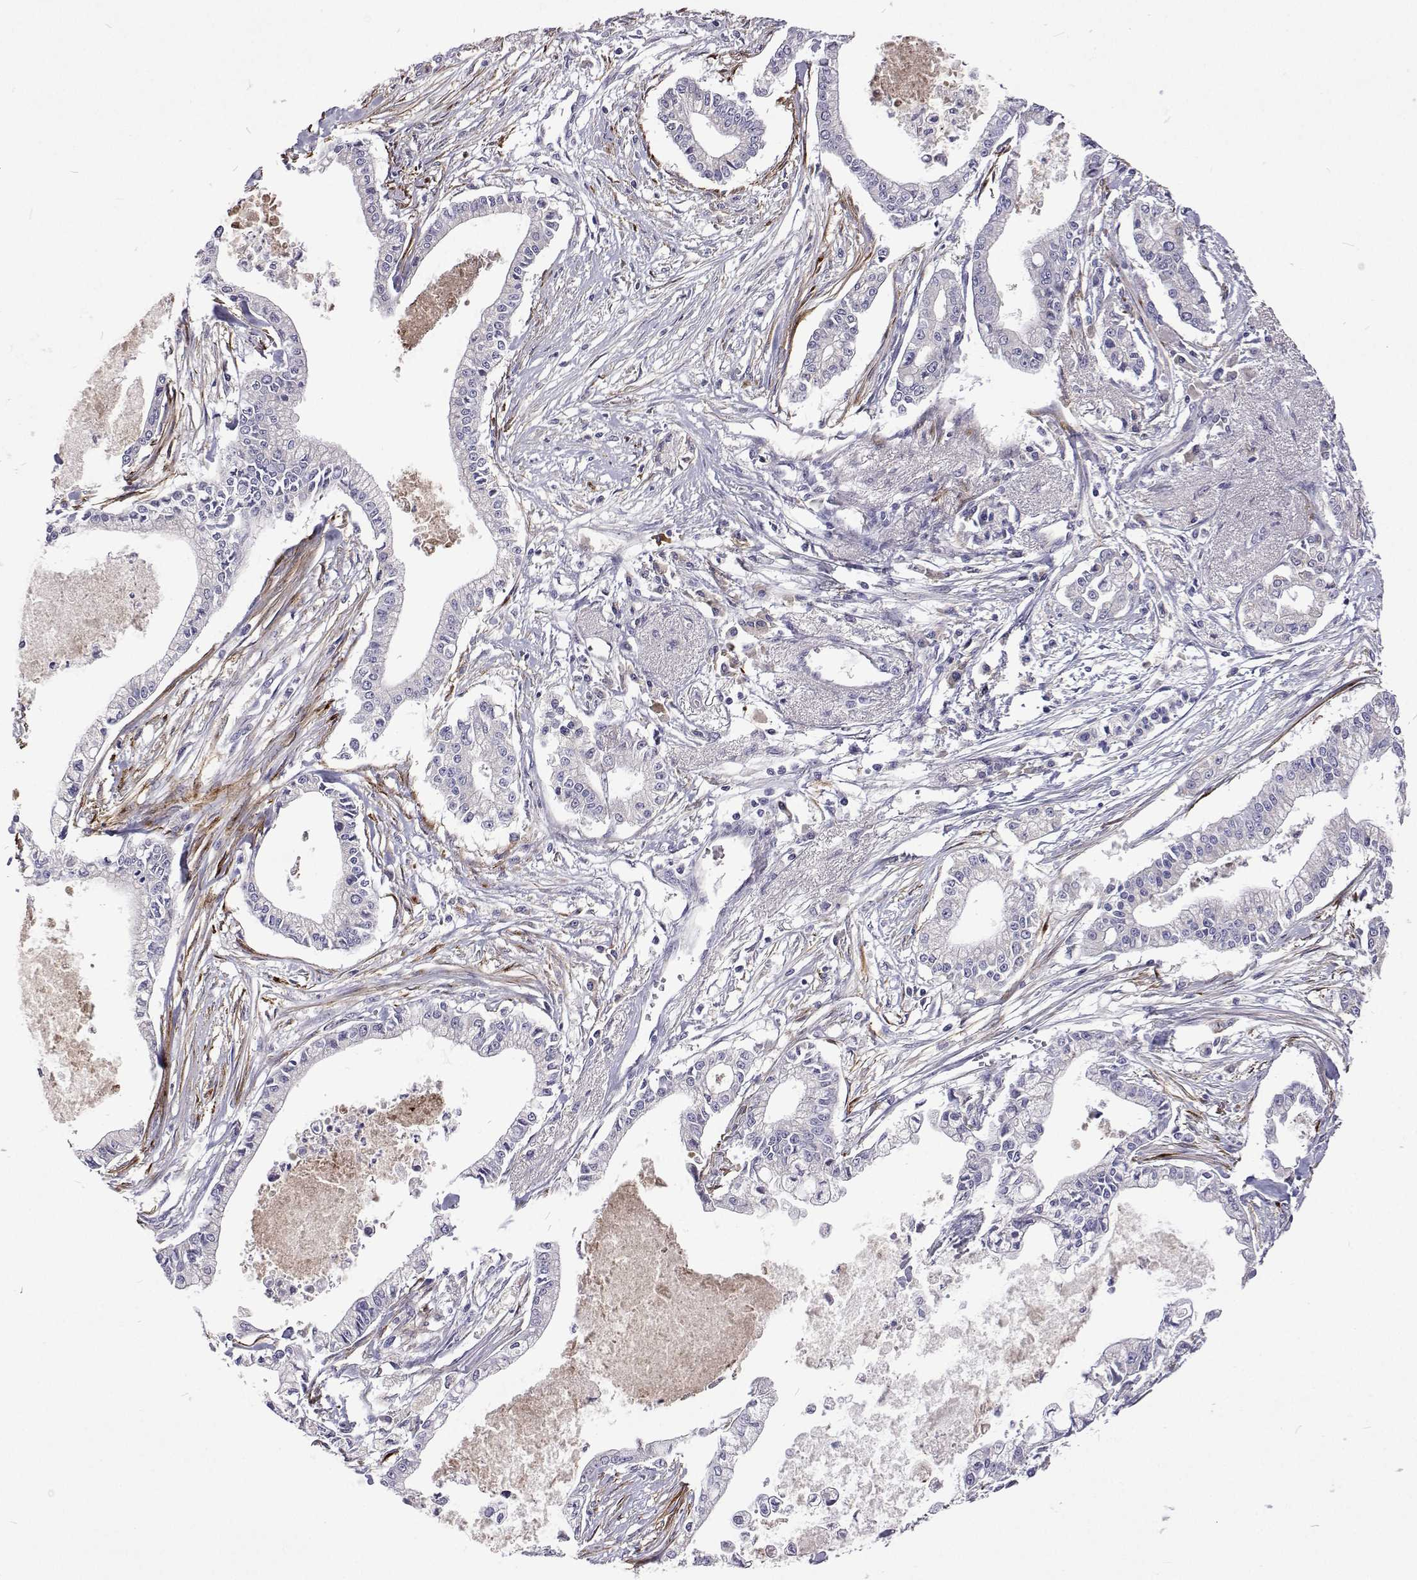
{"staining": {"intensity": "negative", "quantity": "none", "location": "none"}, "tissue": "pancreatic cancer", "cell_type": "Tumor cells", "image_type": "cancer", "snomed": [{"axis": "morphology", "description": "Adenocarcinoma, NOS"}, {"axis": "topography", "description": "Pancreas"}], "caption": "IHC of pancreatic adenocarcinoma reveals no staining in tumor cells. (DAB immunohistochemistry visualized using brightfield microscopy, high magnification).", "gene": "NPR3", "patient": {"sex": "female", "age": 65}}